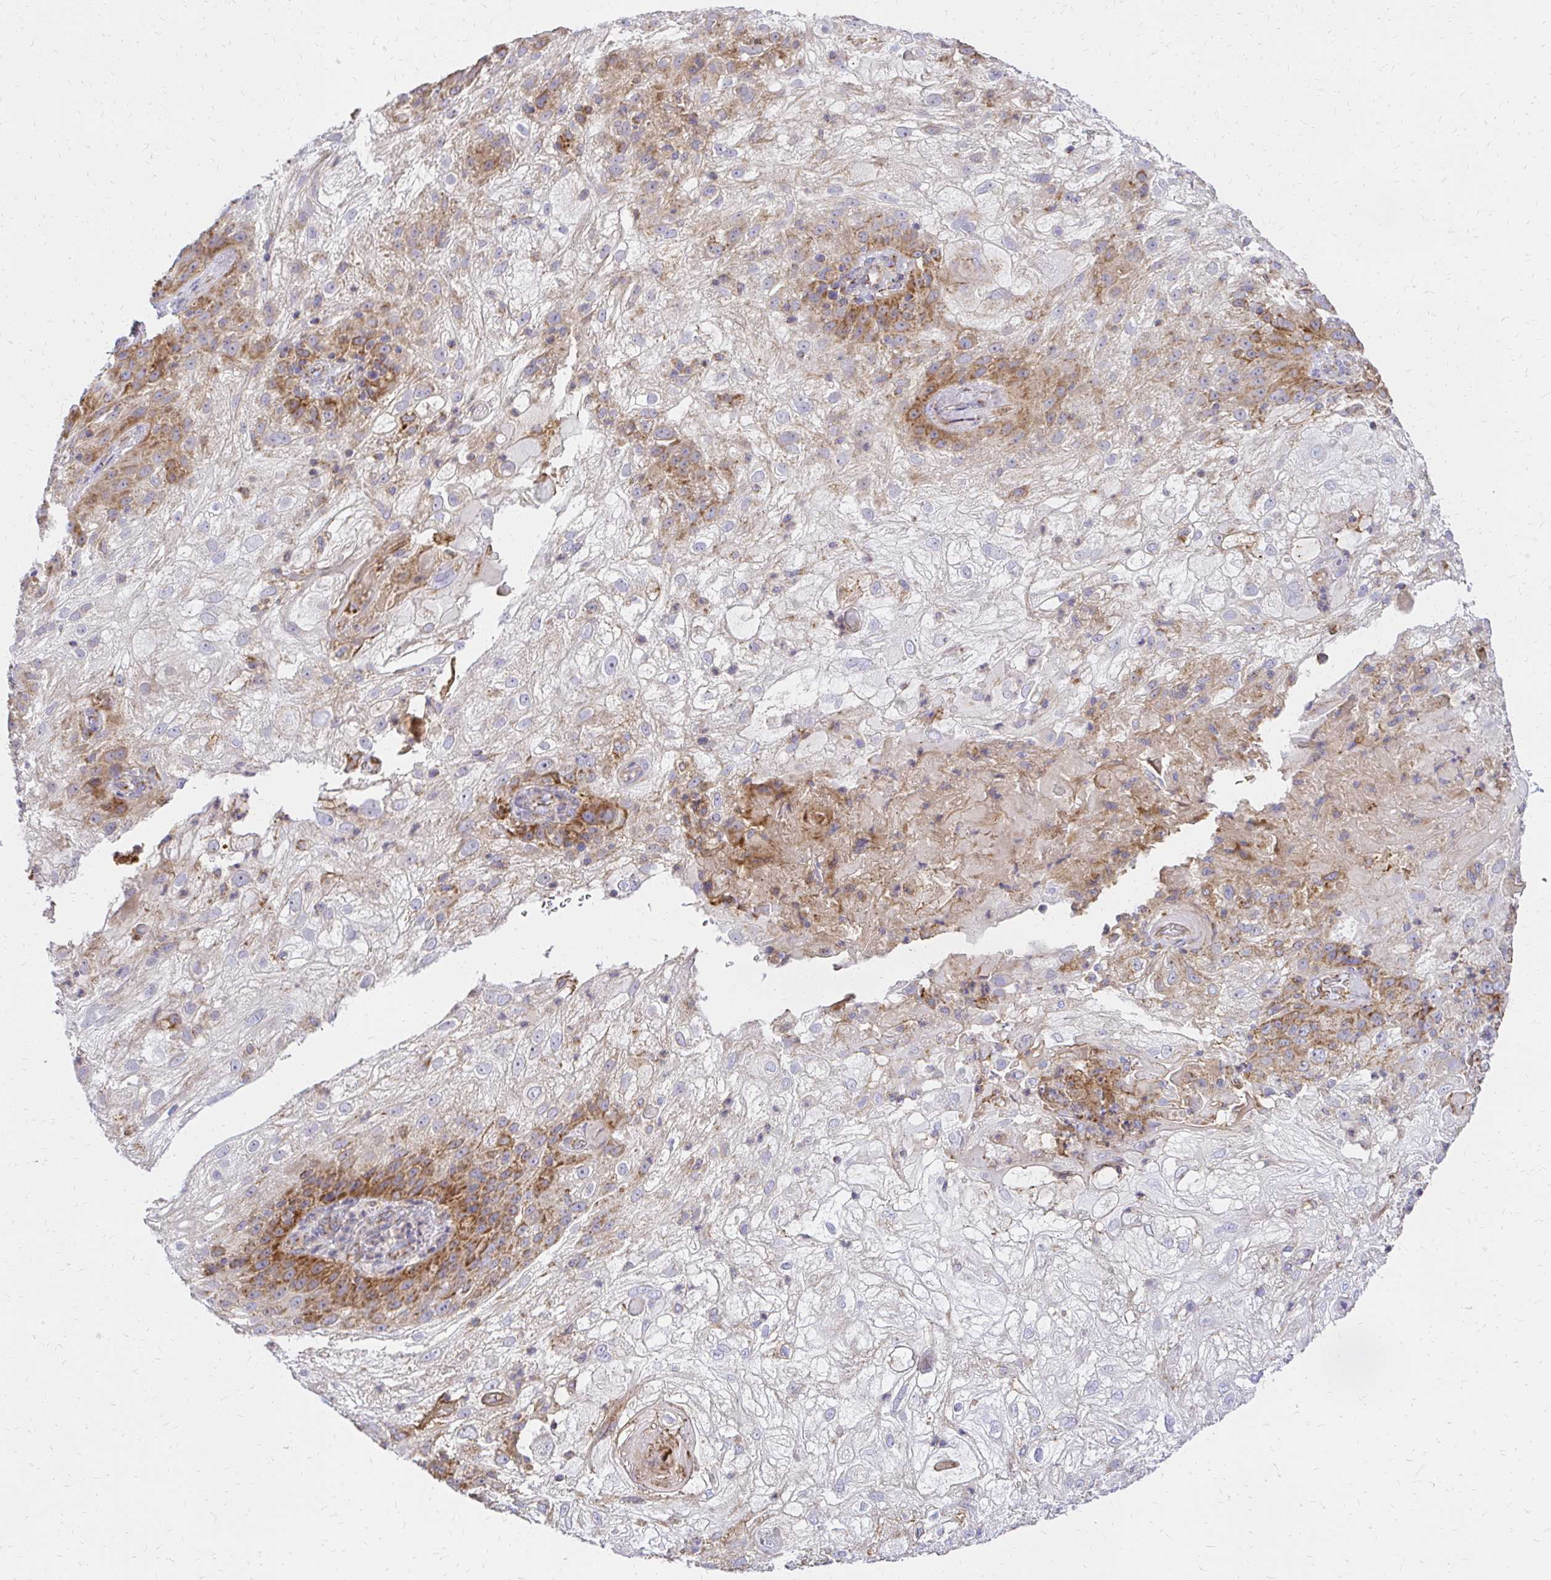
{"staining": {"intensity": "moderate", "quantity": "25%-75%", "location": "cytoplasmic/membranous"}, "tissue": "skin cancer", "cell_type": "Tumor cells", "image_type": "cancer", "snomed": [{"axis": "morphology", "description": "Normal tissue, NOS"}, {"axis": "morphology", "description": "Squamous cell carcinoma, NOS"}, {"axis": "topography", "description": "Skin"}], "caption": "Squamous cell carcinoma (skin) tissue demonstrates moderate cytoplasmic/membranous staining in approximately 25%-75% of tumor cells", "gene": "MRPL13", "patient": {"sex": "female", "age": 83}}